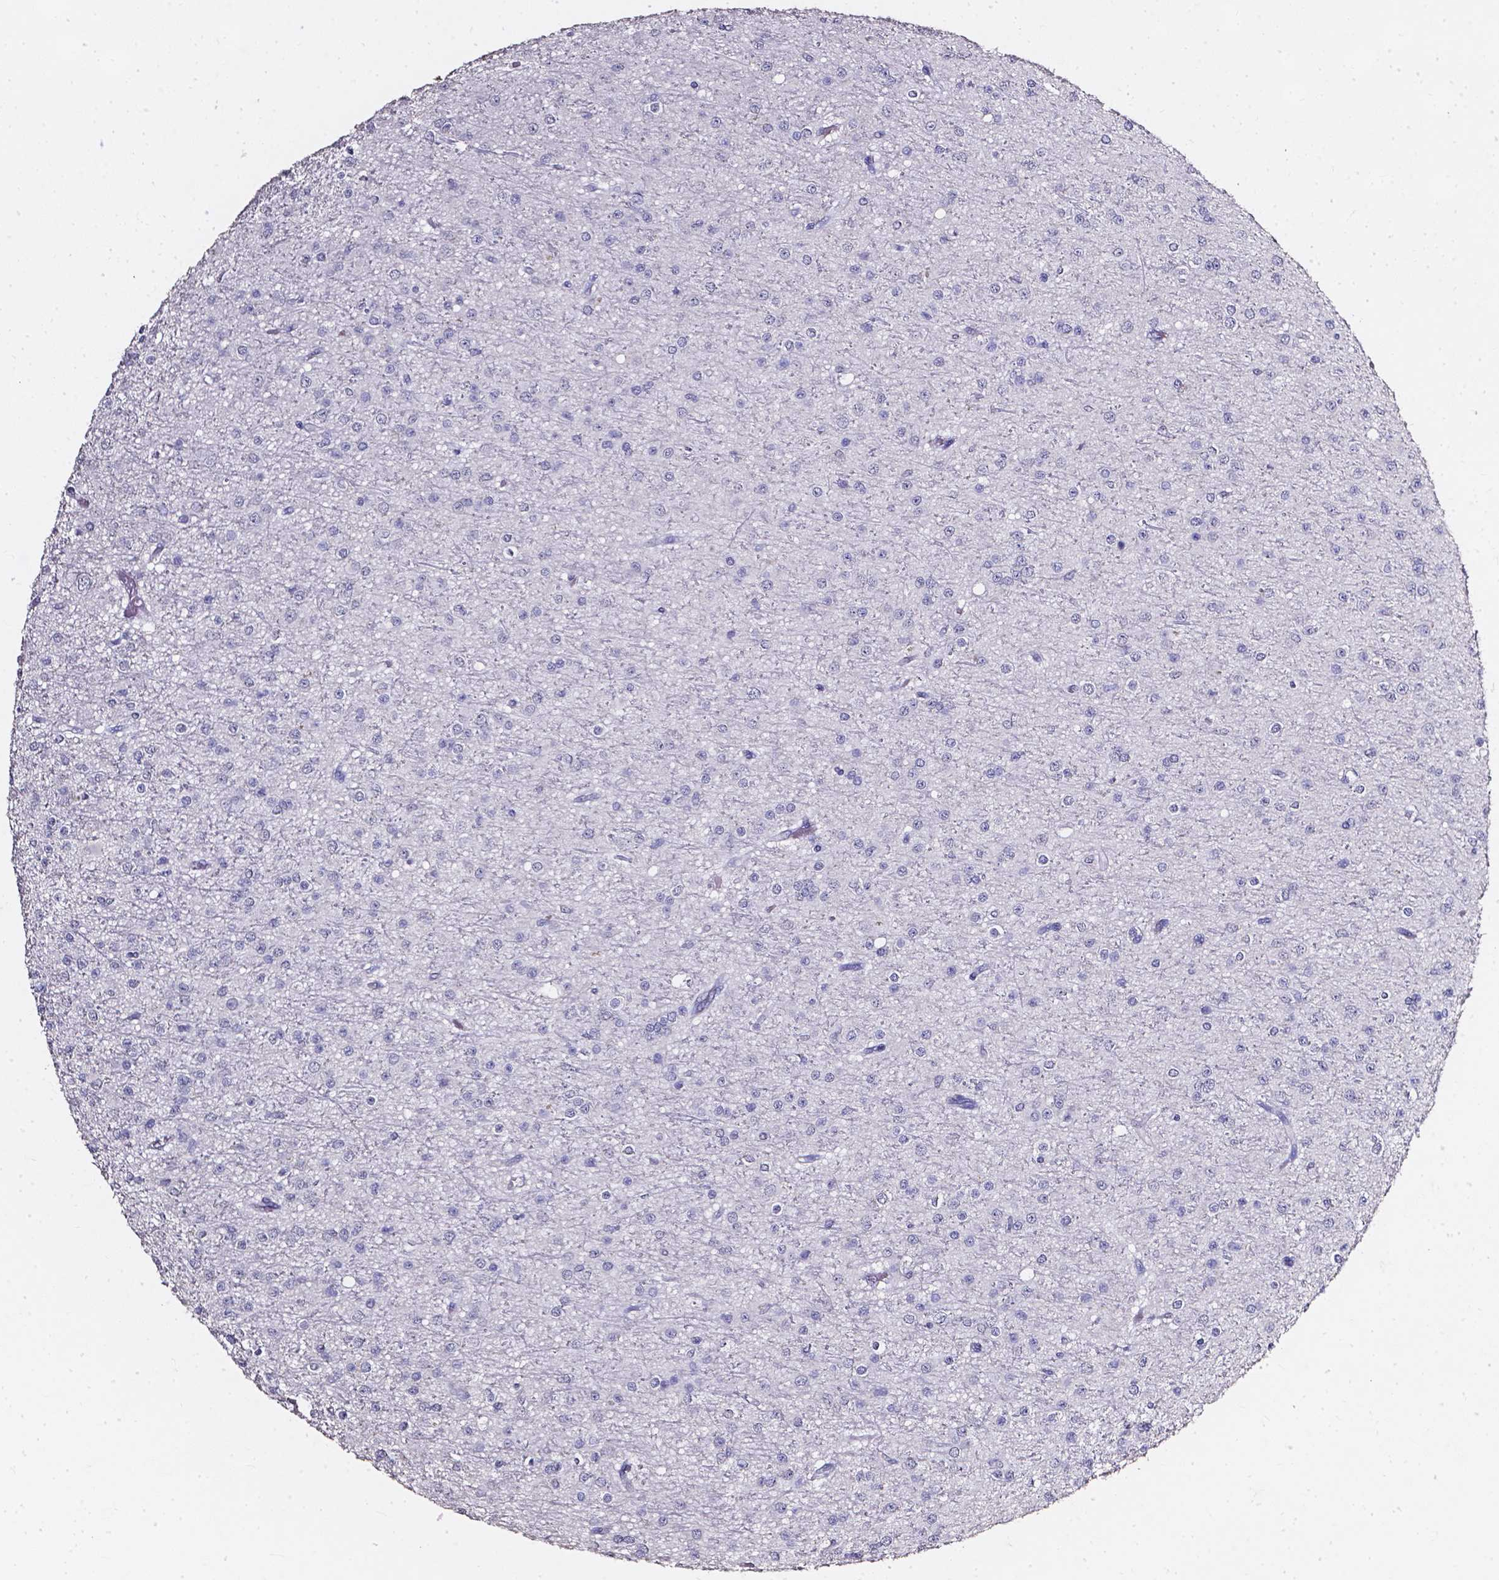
{"staining": {"intensity": "negative", "quantity": "none", "location": "none"}, "tissue": "glioma", "cell_type": "Tumor cells", "image_type": "cancer", "snomed": [{"axis": "morphology", "description": "Glioma, malignant, Low grade"}, {"axis": "topography", "description": "Brain"}], "caption": "This is an immunohistochemistry (IHC) histopathology image of malignant glioma (low-grade). There is no expression in tumor cells.", "gene": "AKR1B10", "patient": {"sex": "male", "age": 27}}